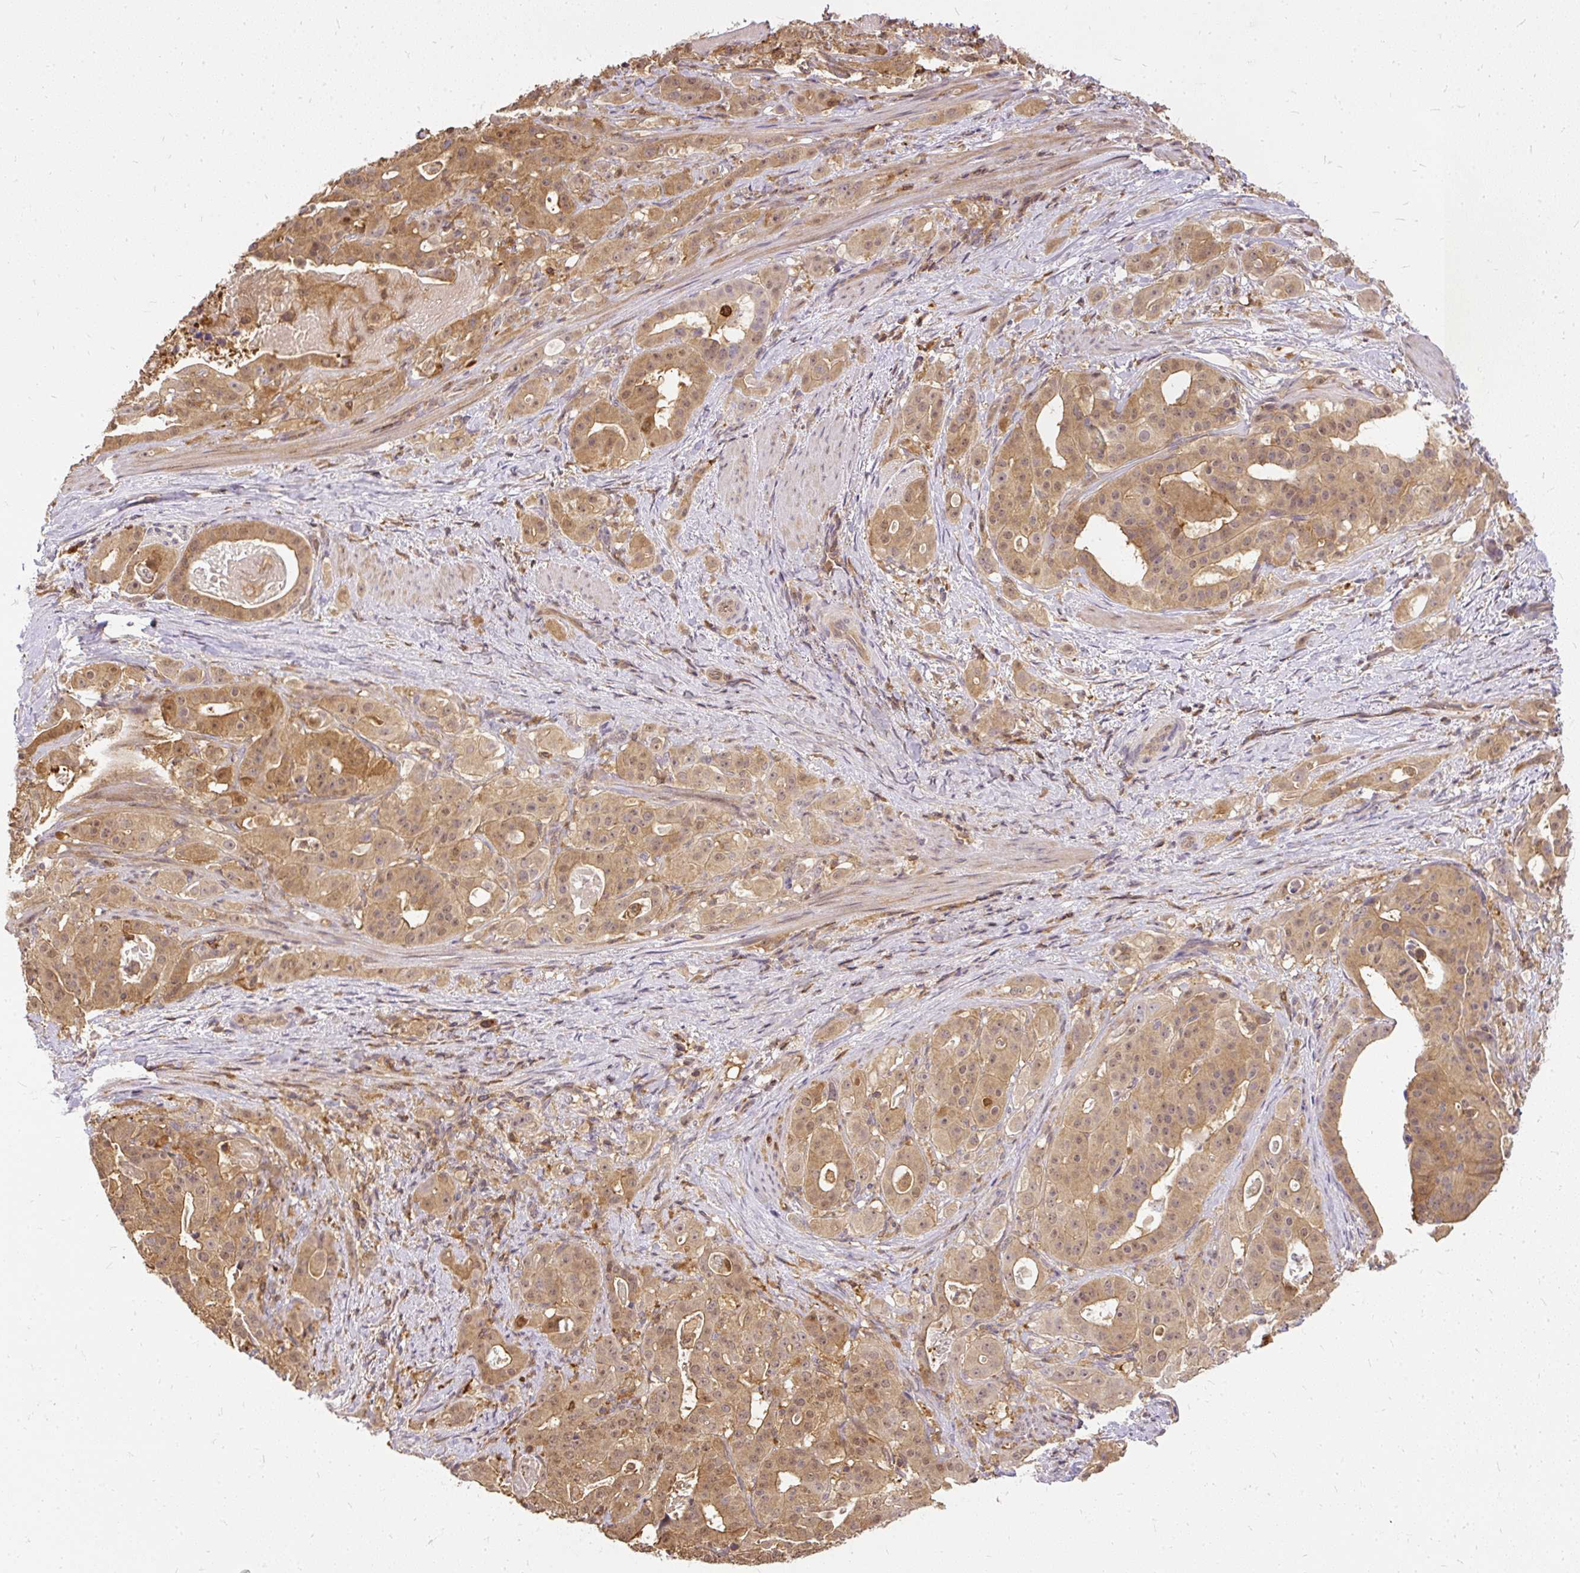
{"staining": {"intensity": "moderate", "quantity": ">75%", "location": "cytoplasmic/membranous,nuclear"}, "tissue": "stomach cancer", "cell_type": "Tumor cells", "image_type": "cancer", "snomed": [{"axis": "morphology", "description": "Adenocarcinoma, NOS"}, {"axis": "topography", "description": "Stomach"}], "caption": "The immunohistochemical stain labels moderate cytoplasmic/membranous and nuclear positivity in tumor cells of adenocarcinoma (stomach) tissue.", "gene": "AP5S1", "patient": {"sex": "male", "age": 48}}